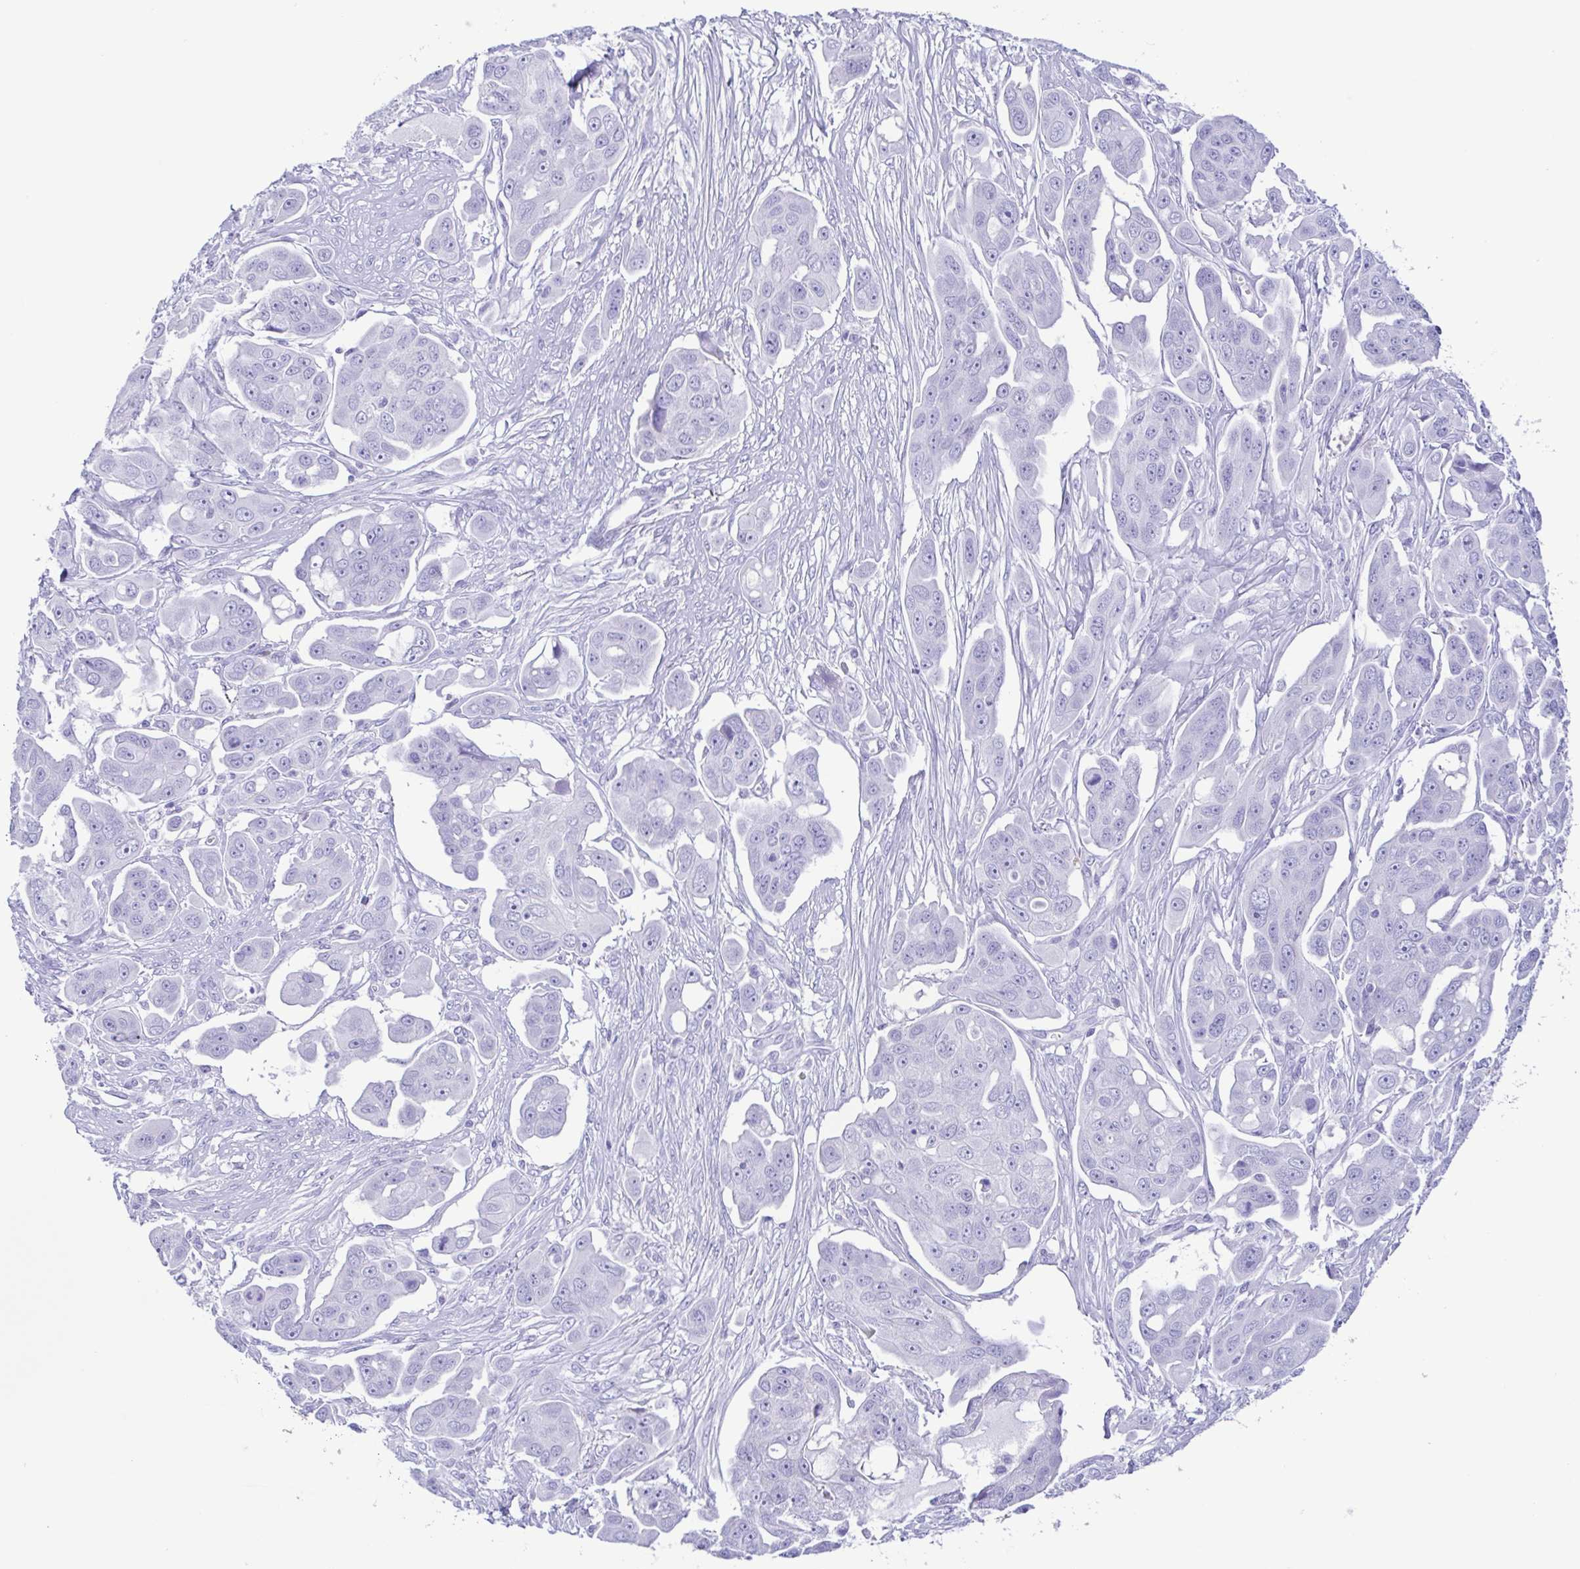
{"staining": {"intensity": "negative", "quantity": "none", "location": "none"}, "tissue": "ovarian cancer", "cell_type": "Tumor cells", "image_type": "cancer", "snomed": [{"axis": "morphology", "description": "Carcinoma, endometroid"}, {"axis": "topography", "description": "Ovary"}], "caption": "Ovarian cancer (endometroid carcinoma) stained for a protein using immunohistochemistry exhibits no positivity tumor cells.", "gene": "TSPY2", "patient": {"sex": "female", "age": 70}}